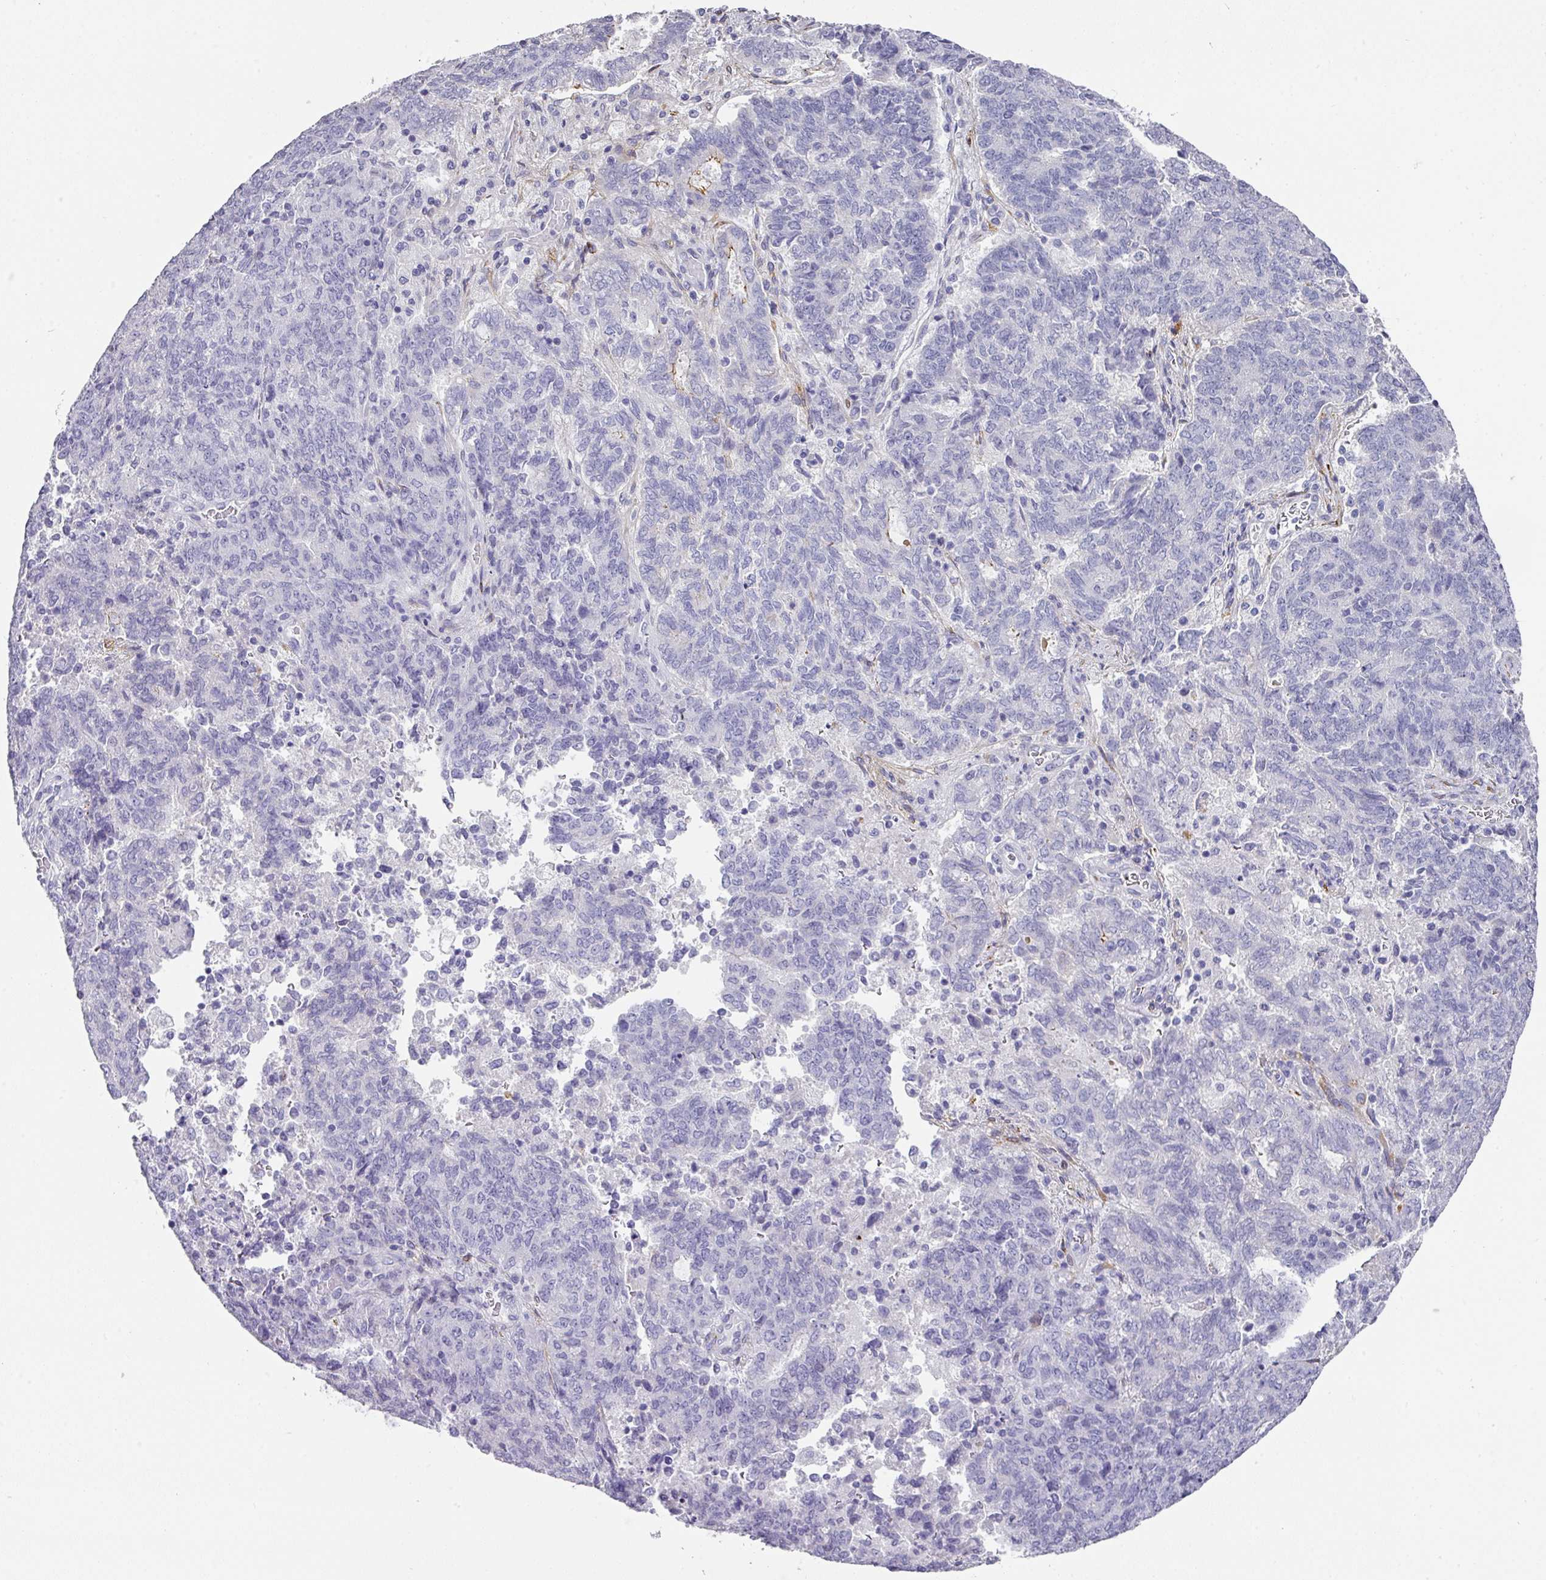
{"staining": {"intensity": "negative", "quantity": "none", "location": "none"}, "tissue": "endometrial cancer", "cell_type": "Tumor cells", "image_type": "cancer", "snomed": [{"axis": "morphology", "description": "Adenocarcinoma, NOS"}, {"axis": "topography", "description": "Endometrium"}], "caption": "Tumor cells are negative for brown protein staining in endometrial cancer. (Immunohistochemistry, brightfield microscopy, high magnification).", "gene": "ANKRD29", "patient": {"sex": "female", "age": 80}}